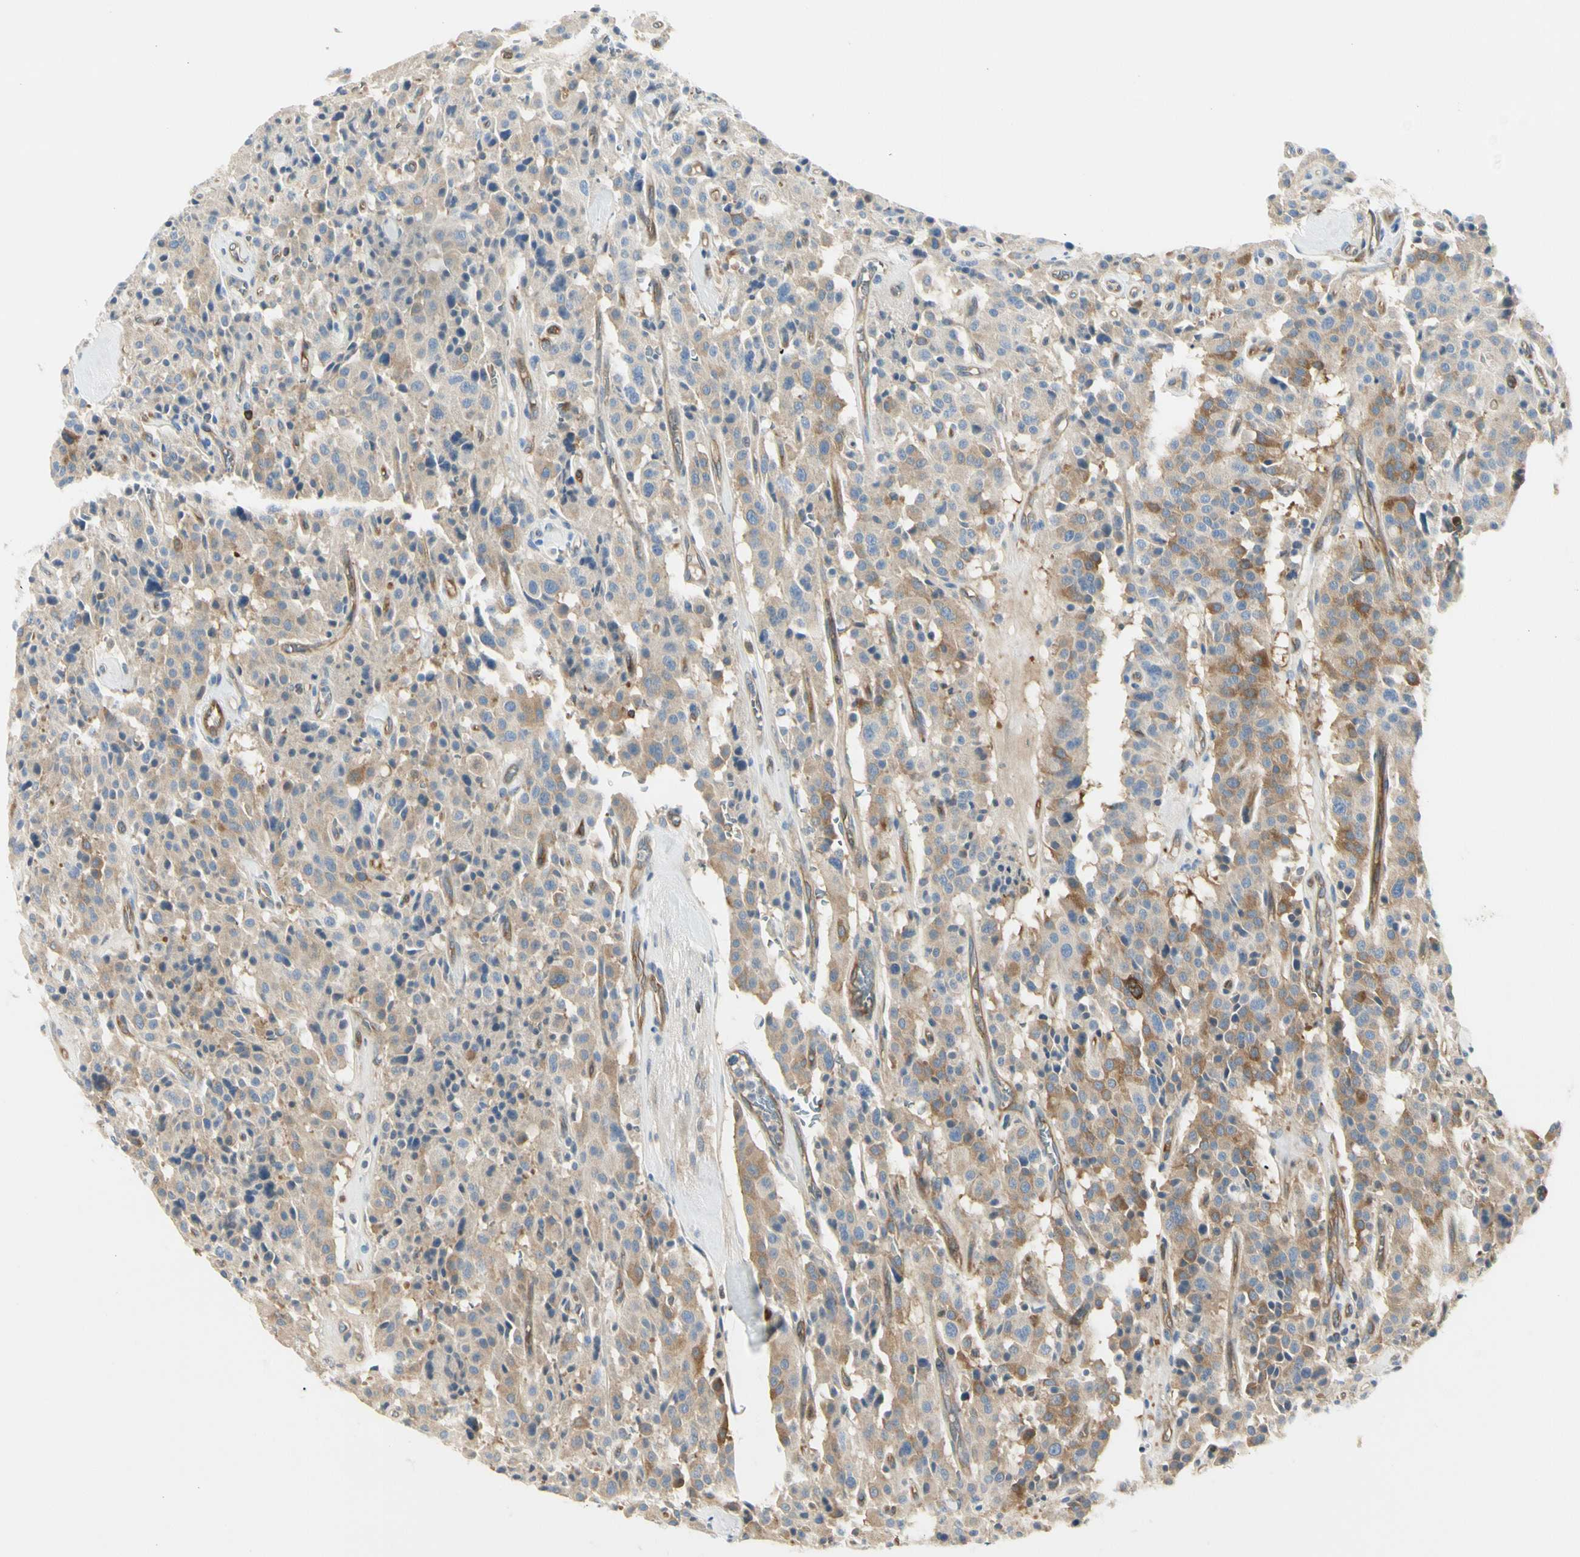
{"staining": {"intensity": "moderate", "quantity": ">75%", "location": "cytoplasmic/membranous"}, "tissue": "carcinoid", "cell_type": "Tumor cells", "image_type": "cancer", "snomed": [{"axis": "morphology", "description": "Carcinoid, malignant, NOS"}, {"axis": "topography", "description": "Lung"}], "caption": "DAB (3,3'-diaminobenzidine) immunohistochemical staining of human malignant carcinoid displays moderate cytoplasmic/membranous protein expression in about >75% of tumor cells.", "gene": "NFKB2", "patient": {"sex": "male", "age": 30}}